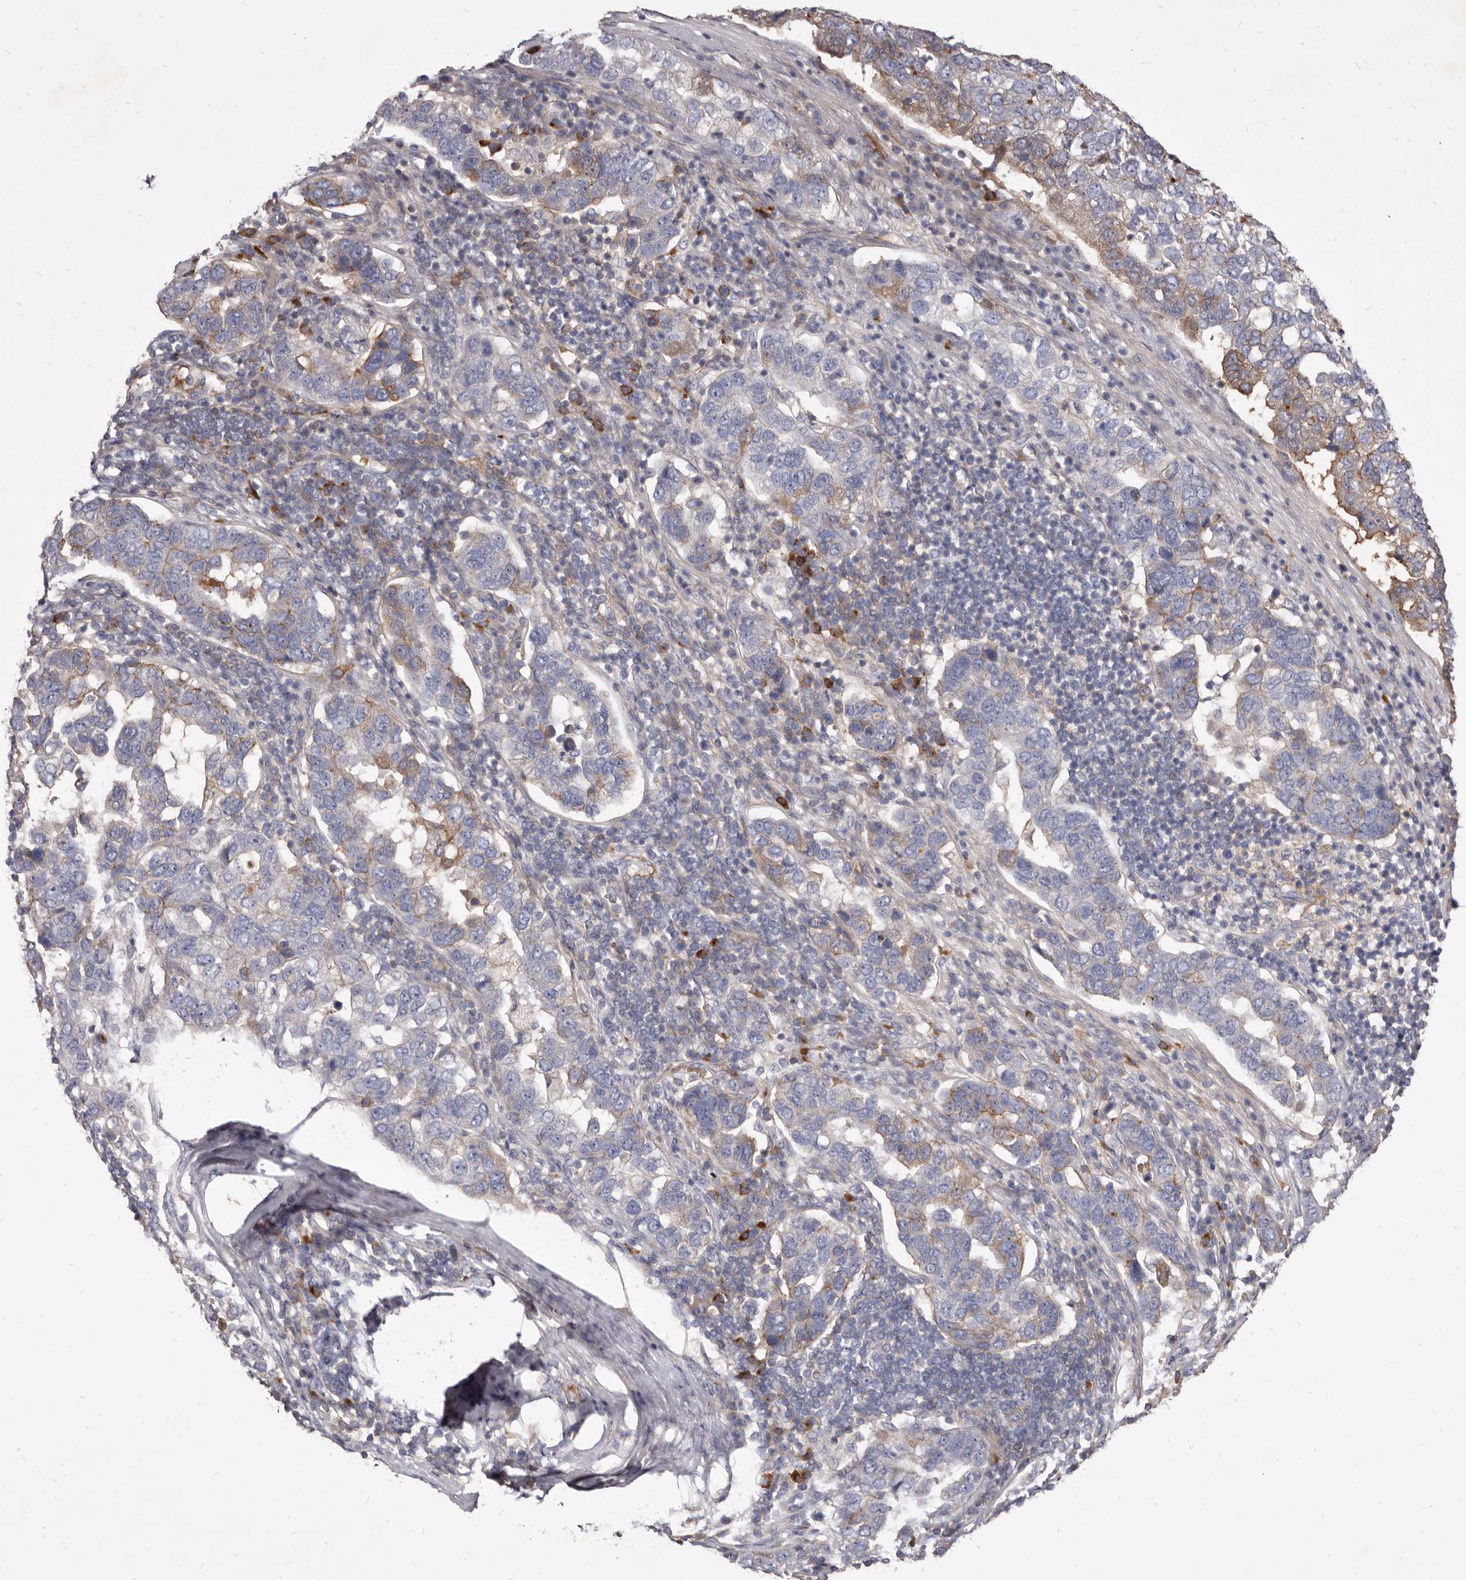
{"staining": {"intensity": "moderate", "quantity": "<25%", "location": "cytoplasmic/membranous"}, "tissue": "pancreatic cancer", "cell_type": "Tumor cells", "image_type": "cancer", "snomed": [{"axis": "morphology", "description": "Adenocarcinoma, NOS"}, {"axis": "topography", "description": "Pancreas"}], "caption": "IHC photomicrograph of pancreatic cancer (adenocarcinoma) stained for a protein (brown), which demonstrates low levels of moderate cytoplasmic/membranous expression in about <25% of tumor cells.", "gene": "FAS", "patient": {"sex": "female", "age": 61}}